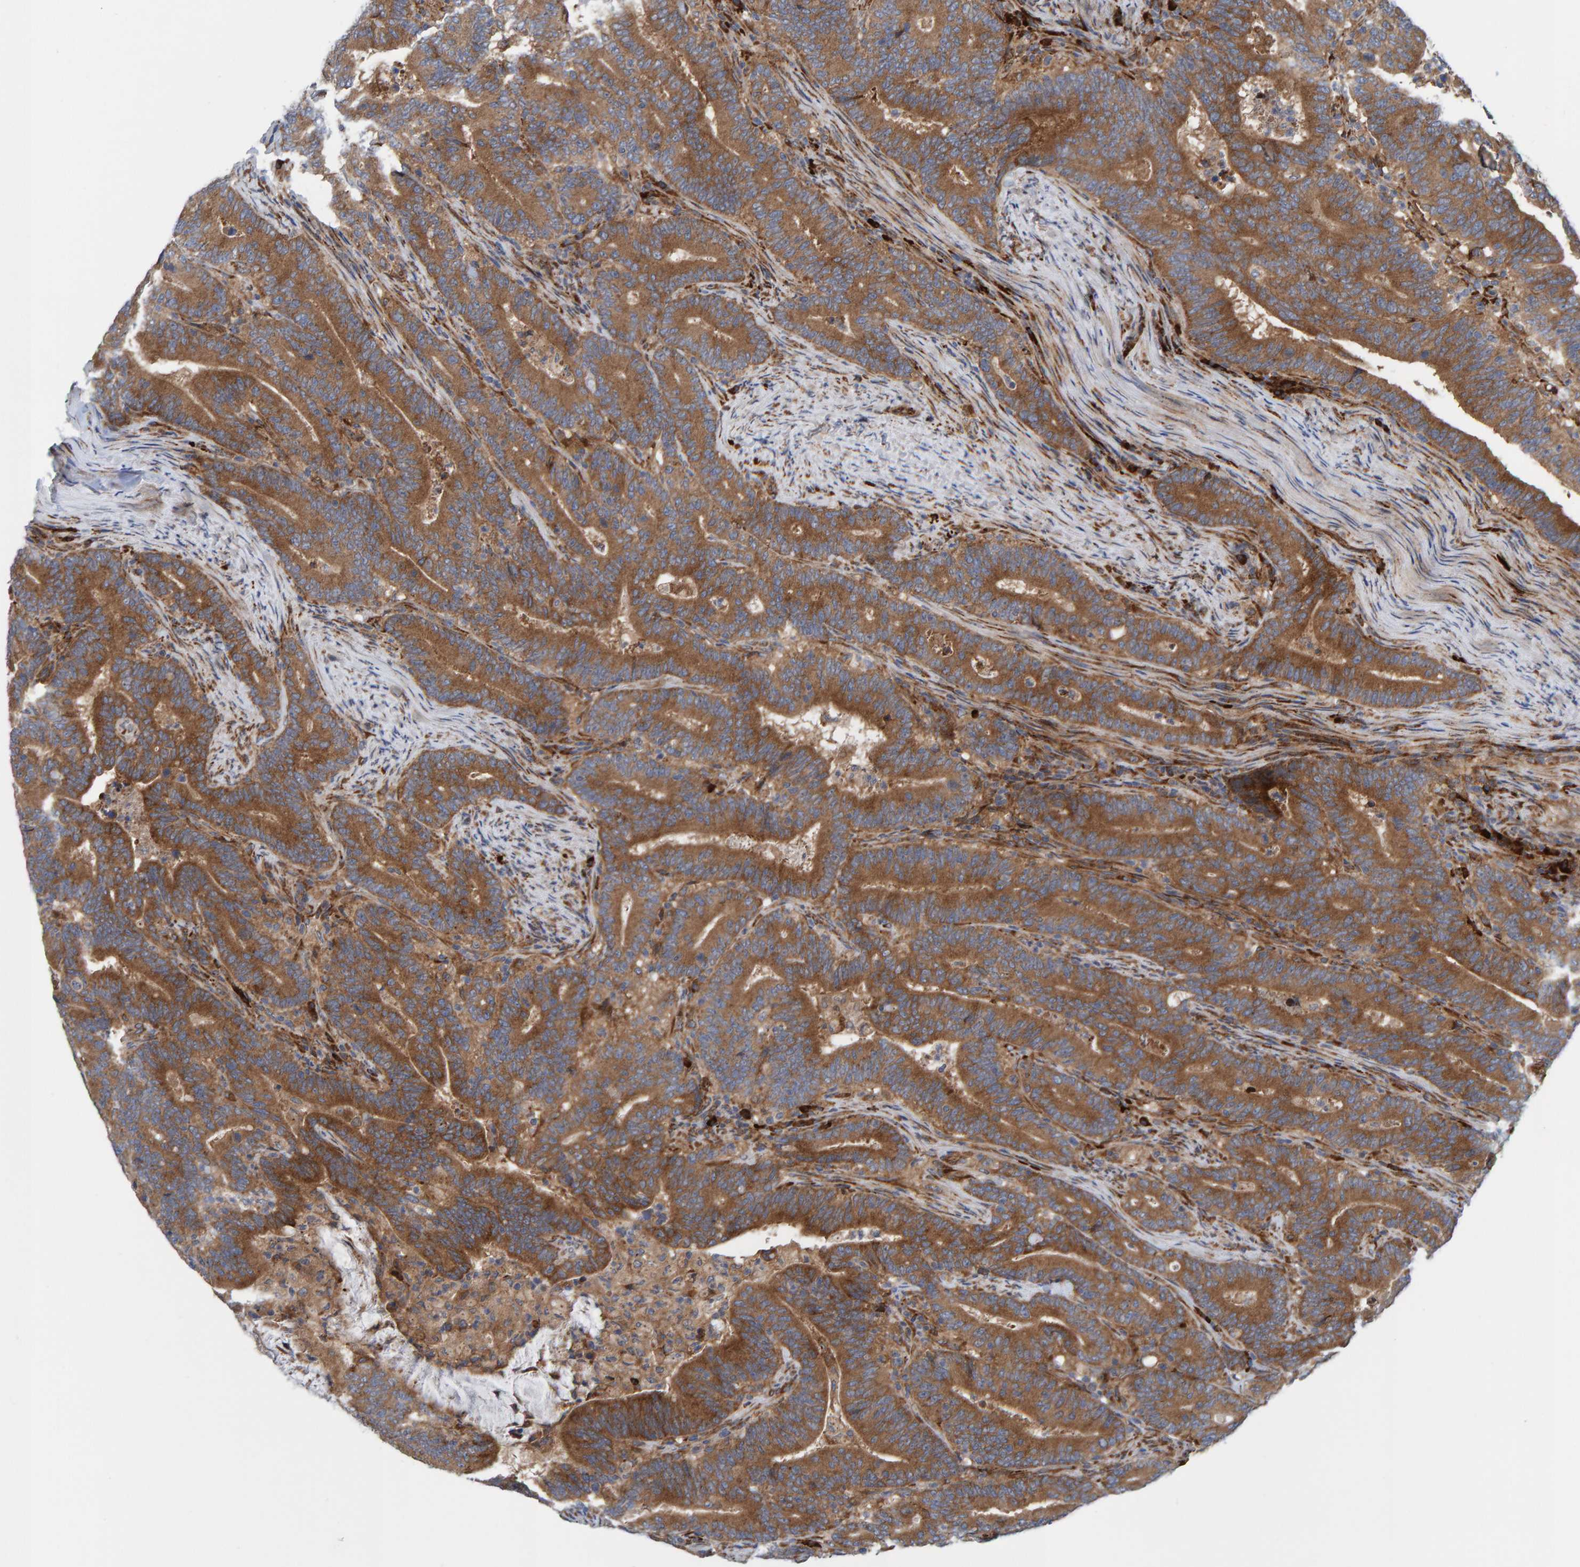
{"staining": {"intensity": "moderate", "quantity": ">75%", "location": "cytoplasmic/membranous"}, "tissue": "colorectal cancer", "cell_type": "Tumor cells", "image_type": "cancer", "snomed": [{"axis": "morphology", "description": "Adenocarcinoma, NOS"}, {"axis": "topography", "description": "Colon"}], "caption": "A high-resolution image shows immunohistochemistry staining of colorectal cancer (adenocarcinoma), which displays moderate cytoplasmic/membranous staining in about >75% of tumor cells. The staining was performed using DAB (3,3'-diaminobenzidine) to visualize the protein expression in brown, while the nuclei were stained in blue with hematoxylin (Magnification: 20x).", "gene": "KIAA0753", "patient": {"sex": "female", "age": 66}}